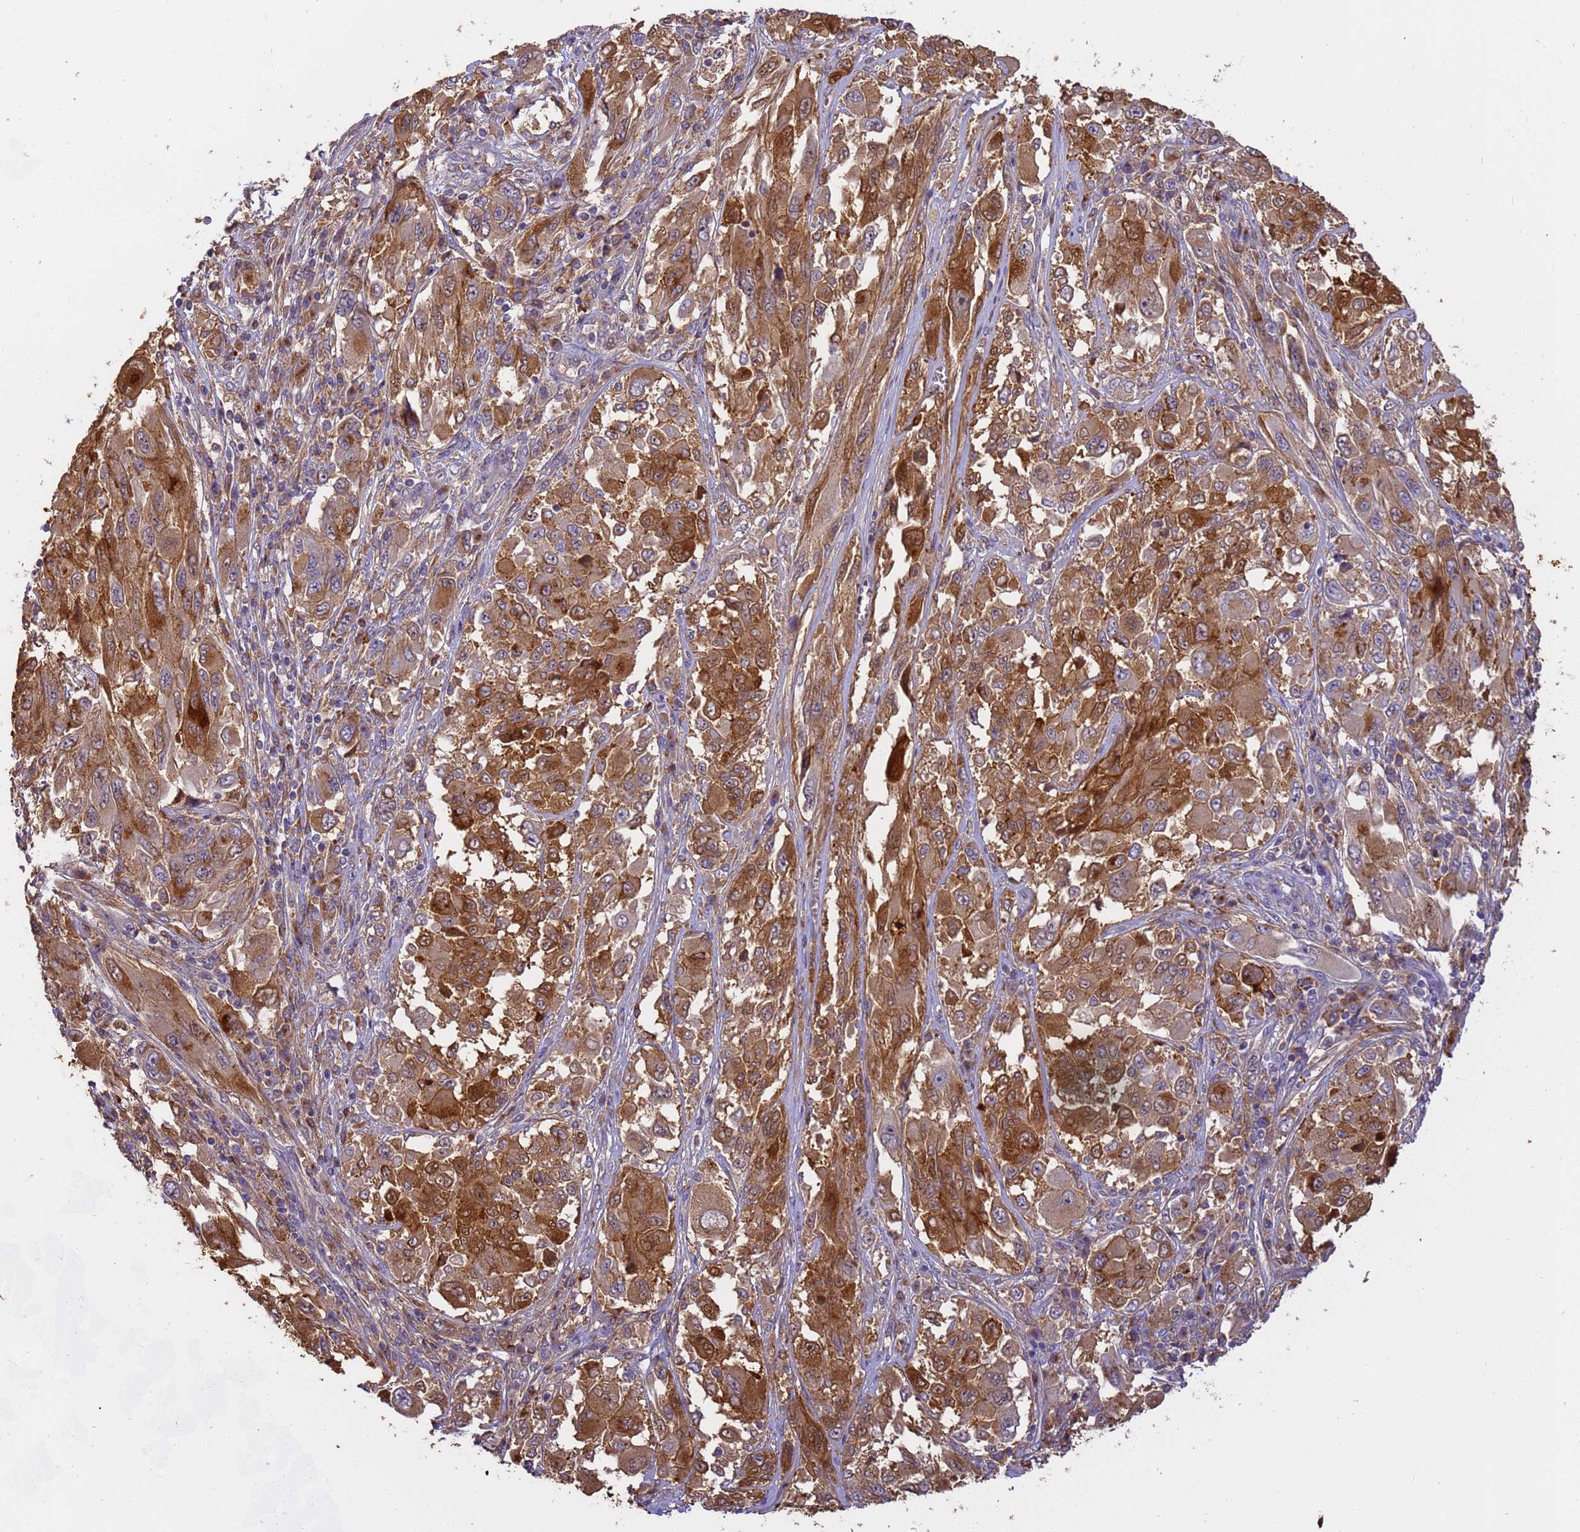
{"staining": {"intensity": "moderate", "quantity": ">75%", "location": "cytoplasmic/membranous"}, "tissue": "melanoma", "cell_type": "Tumor cells", "image_type": "cancer", "snomed": [{"axis": "morphology", "description": "Malignant melanoma, NOS"}, {"axis": "topography", "description": "Skin"}], "caption": "An image of human melanoma stained for a protein shows moderate cytoplasmic/membranous brown staining in tumor cells.", "gene": "M6PR", "patient": {"sex": "female", "age": 91}}